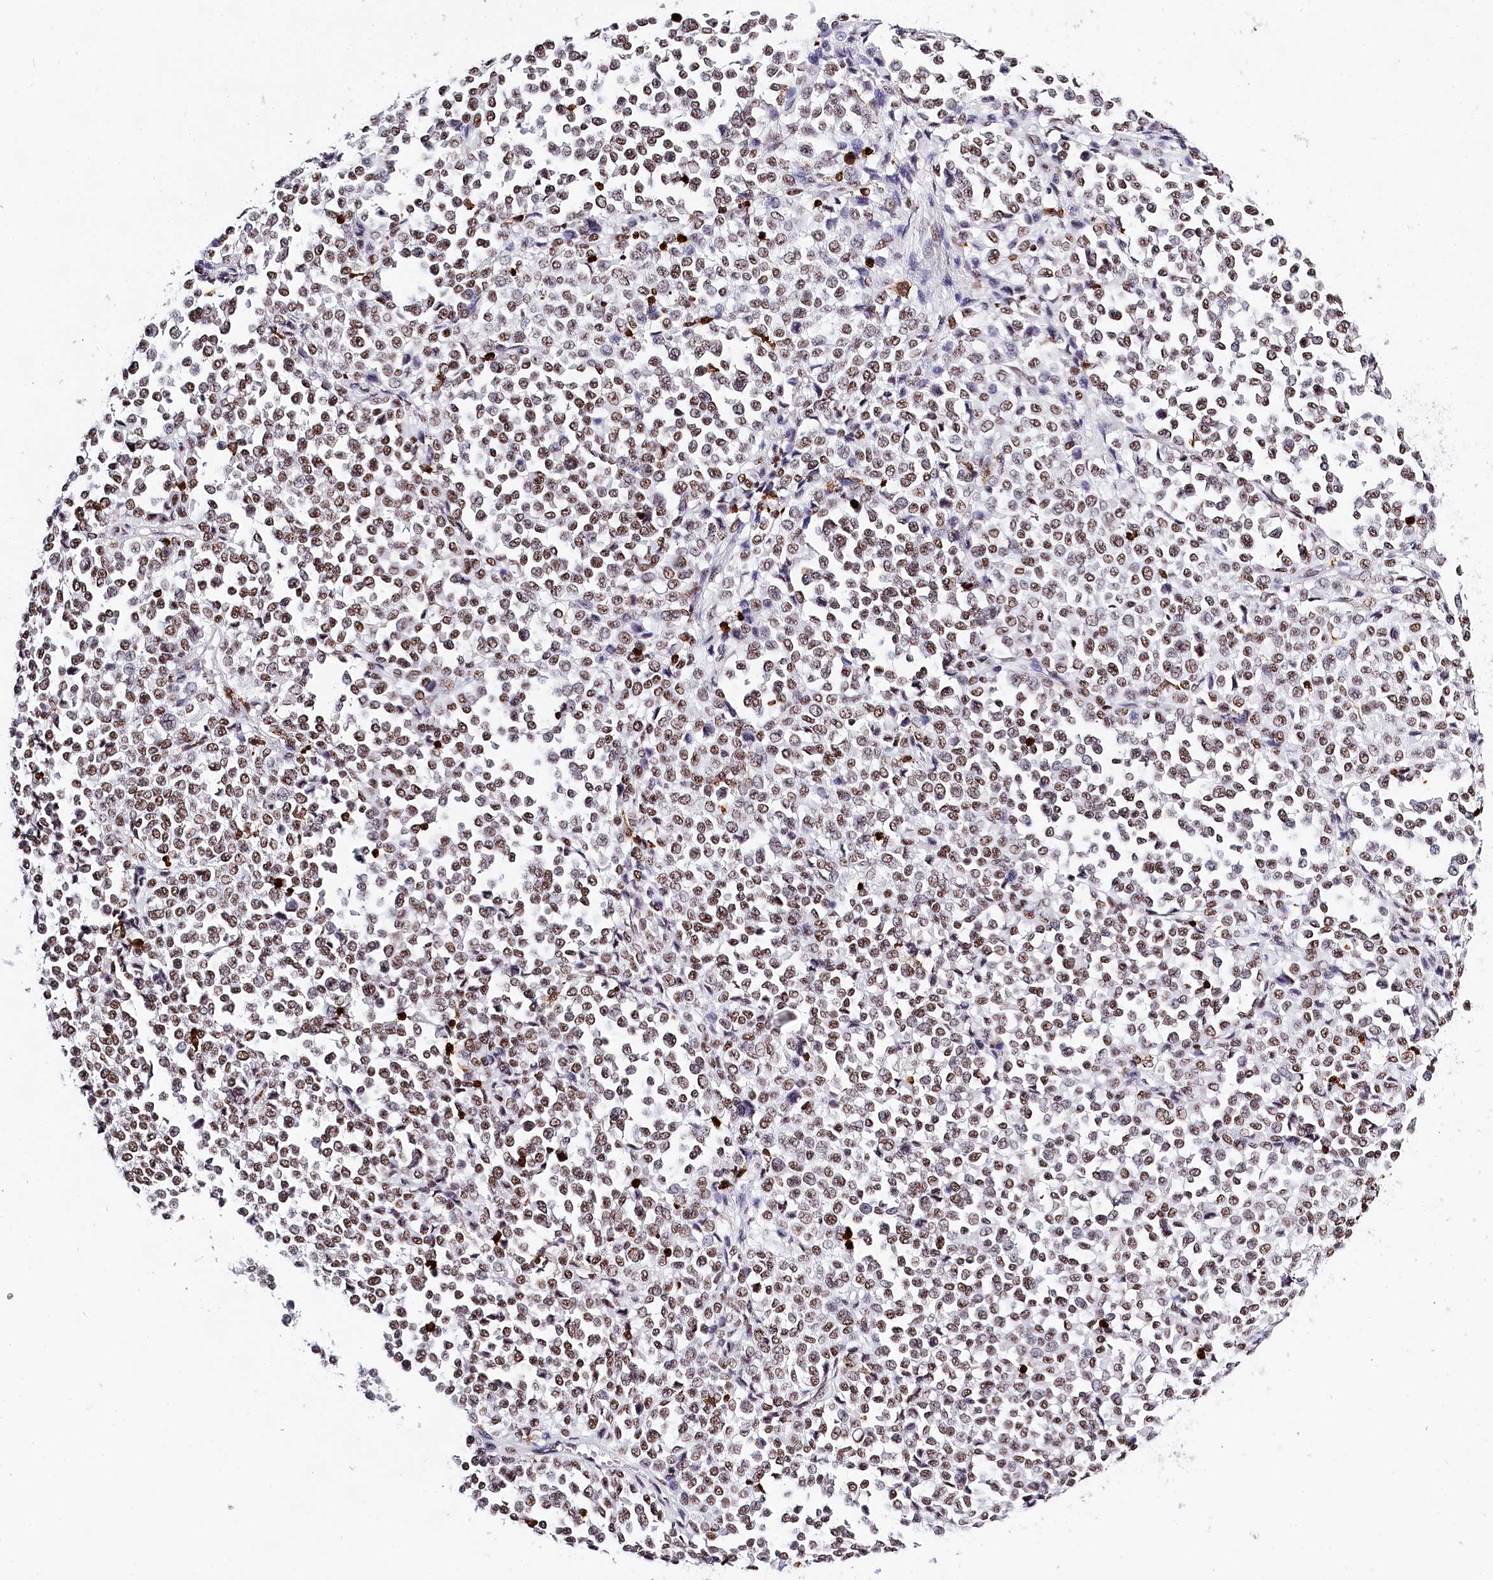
{"staining": {"intensity": "moderate", "quantity": ">75%", "location": "nuclear"}, "tissue": "melanoma", "cell_type": "Tumor cells", "image_type": "cancer", "snomed": [{"axis": "morphology", "description": "Malignant melanoma, Metastatic site"}, {"axis": "topography", "description": "Pancreas"}], "caption": "DAB immunohistochemical staining of human malignant melanoma (metastatic site) shows moderate nuclear protein positivity in approximately >75% of tumor cells.", "gene": "BARD1", "patient": {"sex": "female", "age": 30}}